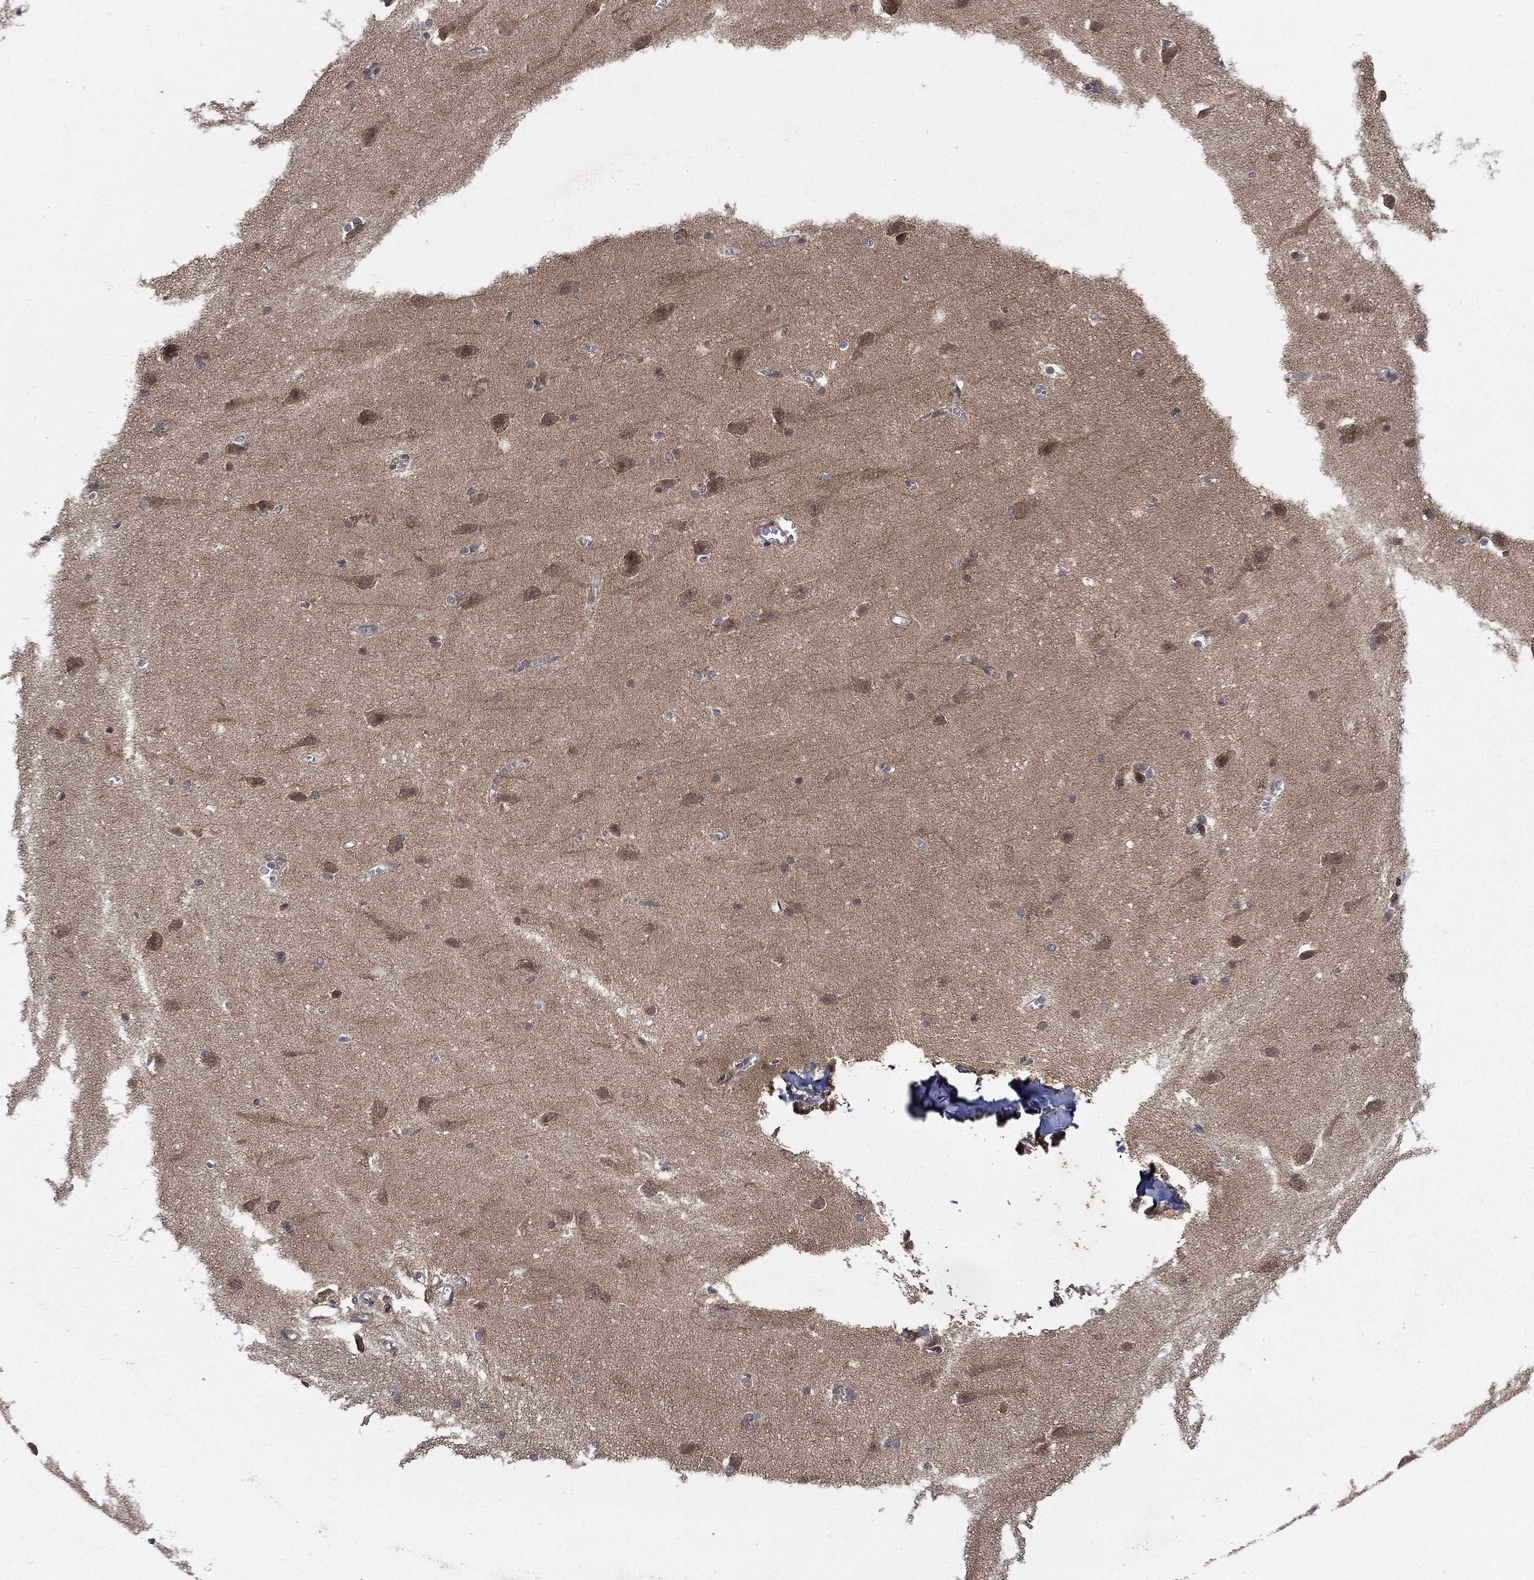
{"staining": {"intensity": "negative", "quantity": "none", "location": "none"}, "tissue": "cerebral cortex", "cell_type": "Endothelial cells", "image_type": "normal", "snomed": [{"axis": "morphology", "description": "Normal tissue, NOS"}, {"axis": "topography", "description": "Cerebral cortex"}], "caption": "Immunohistochemistry (IHC) photomicrograph of unremarkable cerebral cortex: cerebral cortex stained with DAB displays no significant protein staining in endothelial cells.", "gene": "RAB11FIP4", "patient": {"sex": "male", "age": 37}}